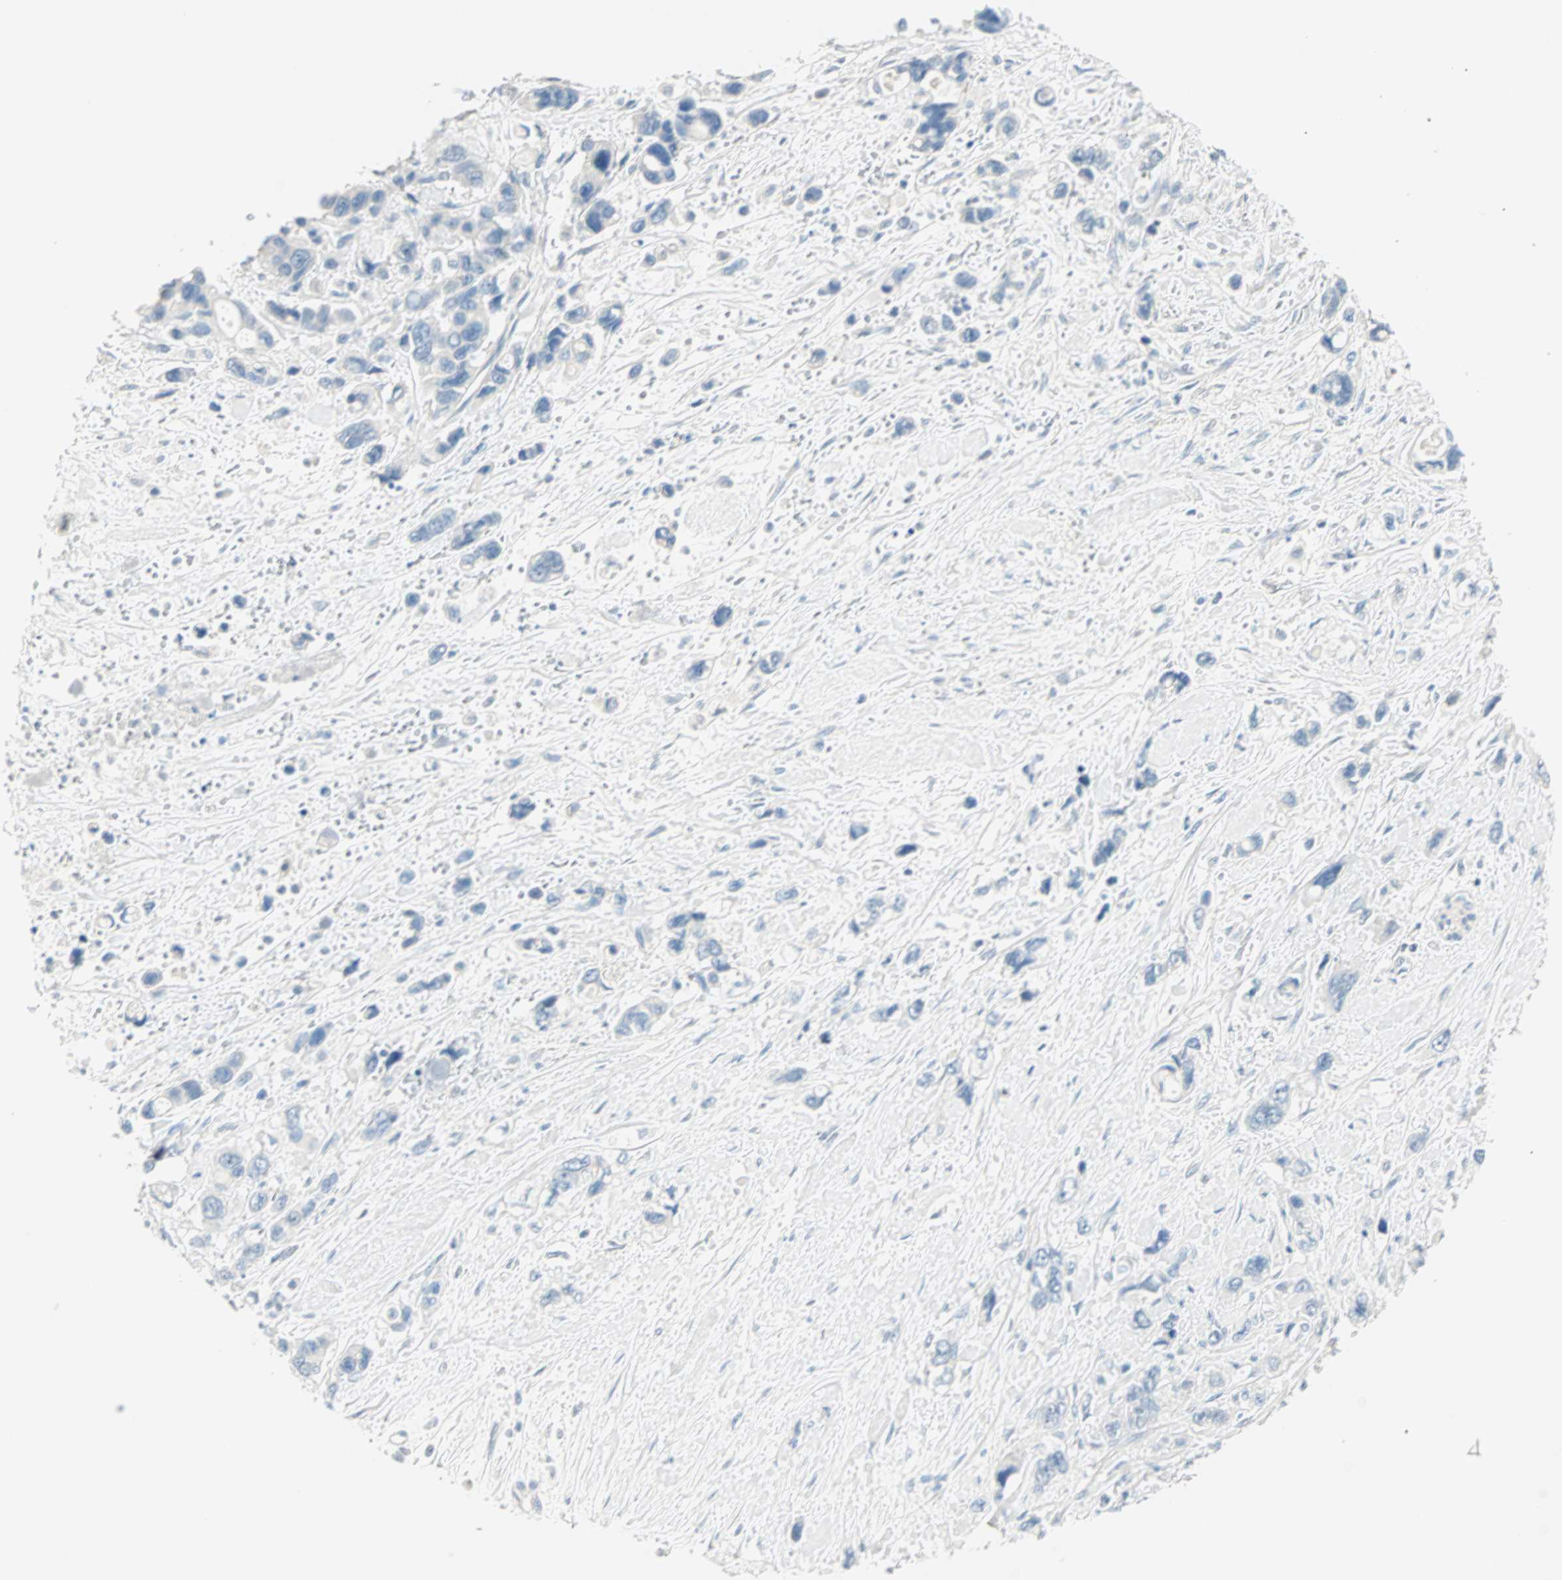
{"staining": {"intensity": "negative", "quantity": "none", "location": "none"}, "tissue": "pancreatic cancer", "cell_type": "Tumor cells", "image_type": "cancer", "snomed": [{"axis": "morphology", "description": "Adenocarcinoma, NOS"}, {"axis": "topography", "description": "Pancreas"}], "caption": "Histopathology image shows no significant protein expression in tumor cells of pancreatic cancer.", "gene": "SULT1C2", "patient": {"sex": "male", "age": 46}}